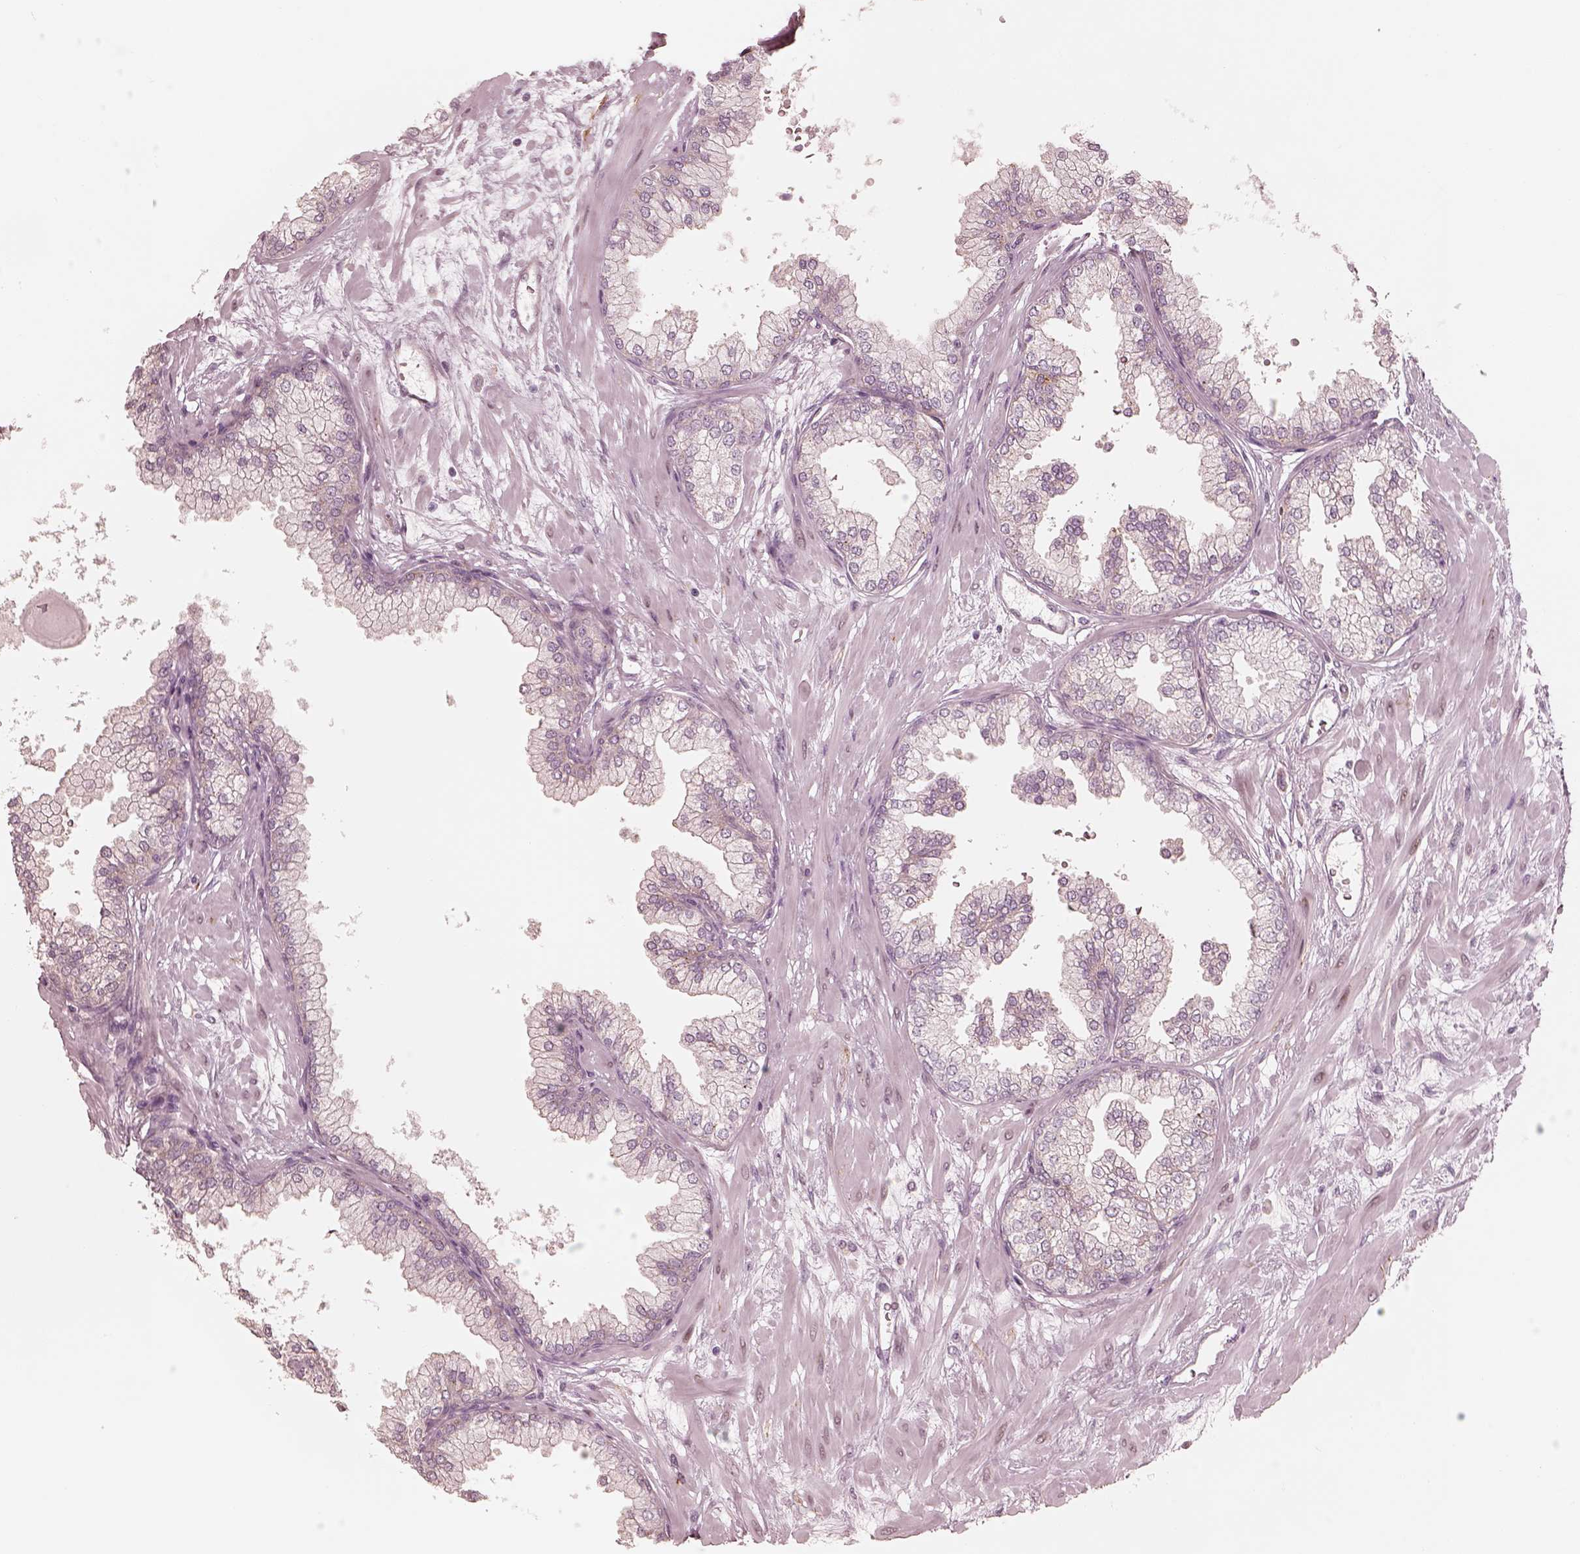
{"staining": {"intensity": "negative", "quantity": "none", "location": "none"}, "tissue": "prostate", "cell_type": "Glandular cells", "image_type": "normal", "snomed": [{"axis": "morphology", "description": "Normal tissue, NOS"}, {"axis": "topography", "description": "Prostate"}, {"axis": "topography", "description": "Peripheral nerve tissue"}], "caption": "IHC micrograph of normal prostate: human prostate stained with DAB (3,3'-diaminobenzidine) displays no significant protein positivity in glandular cells. Nuclei are stained in blue.", "gene": "RAB3C", "patient": {"sex": "male", "age": 61}}